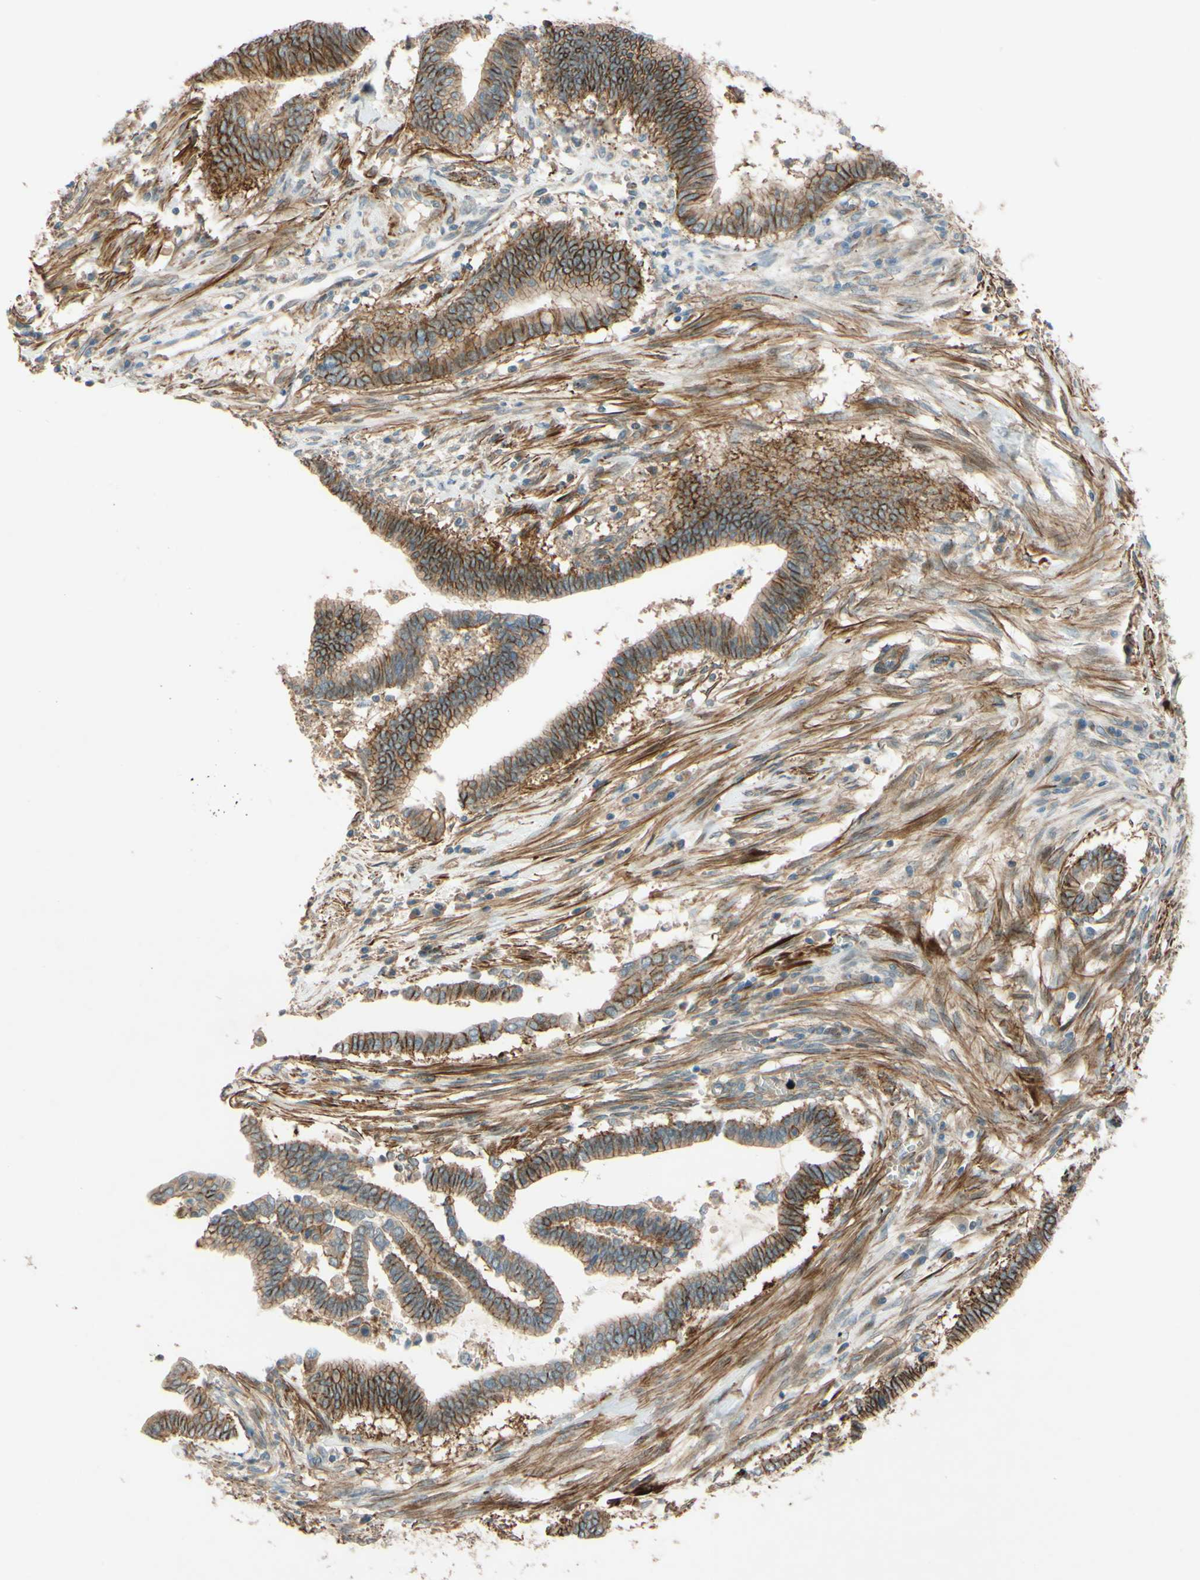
{"staining": {"intensity": "strong", "quantity": ">75%", "location": "cytoplasmic/membranous"}, "tissue": "cervical cancer", "cell_type": "Tumor cells", "image_type": "cancer", "snomed": [{"axis": "morphology", "description": "Adenocarcinoma, NOS"}, {"axis": "topography", "description": "Cervix"}], "caption": "Human cervical cancer (adenocarcinoma) stained for a protein (brown) displays strong cytoplasmic/membranous positive staining in approximately >75% of tumor cells.", "gene": "ADAM17", "patient": {"sex": "female", "age": 44}}